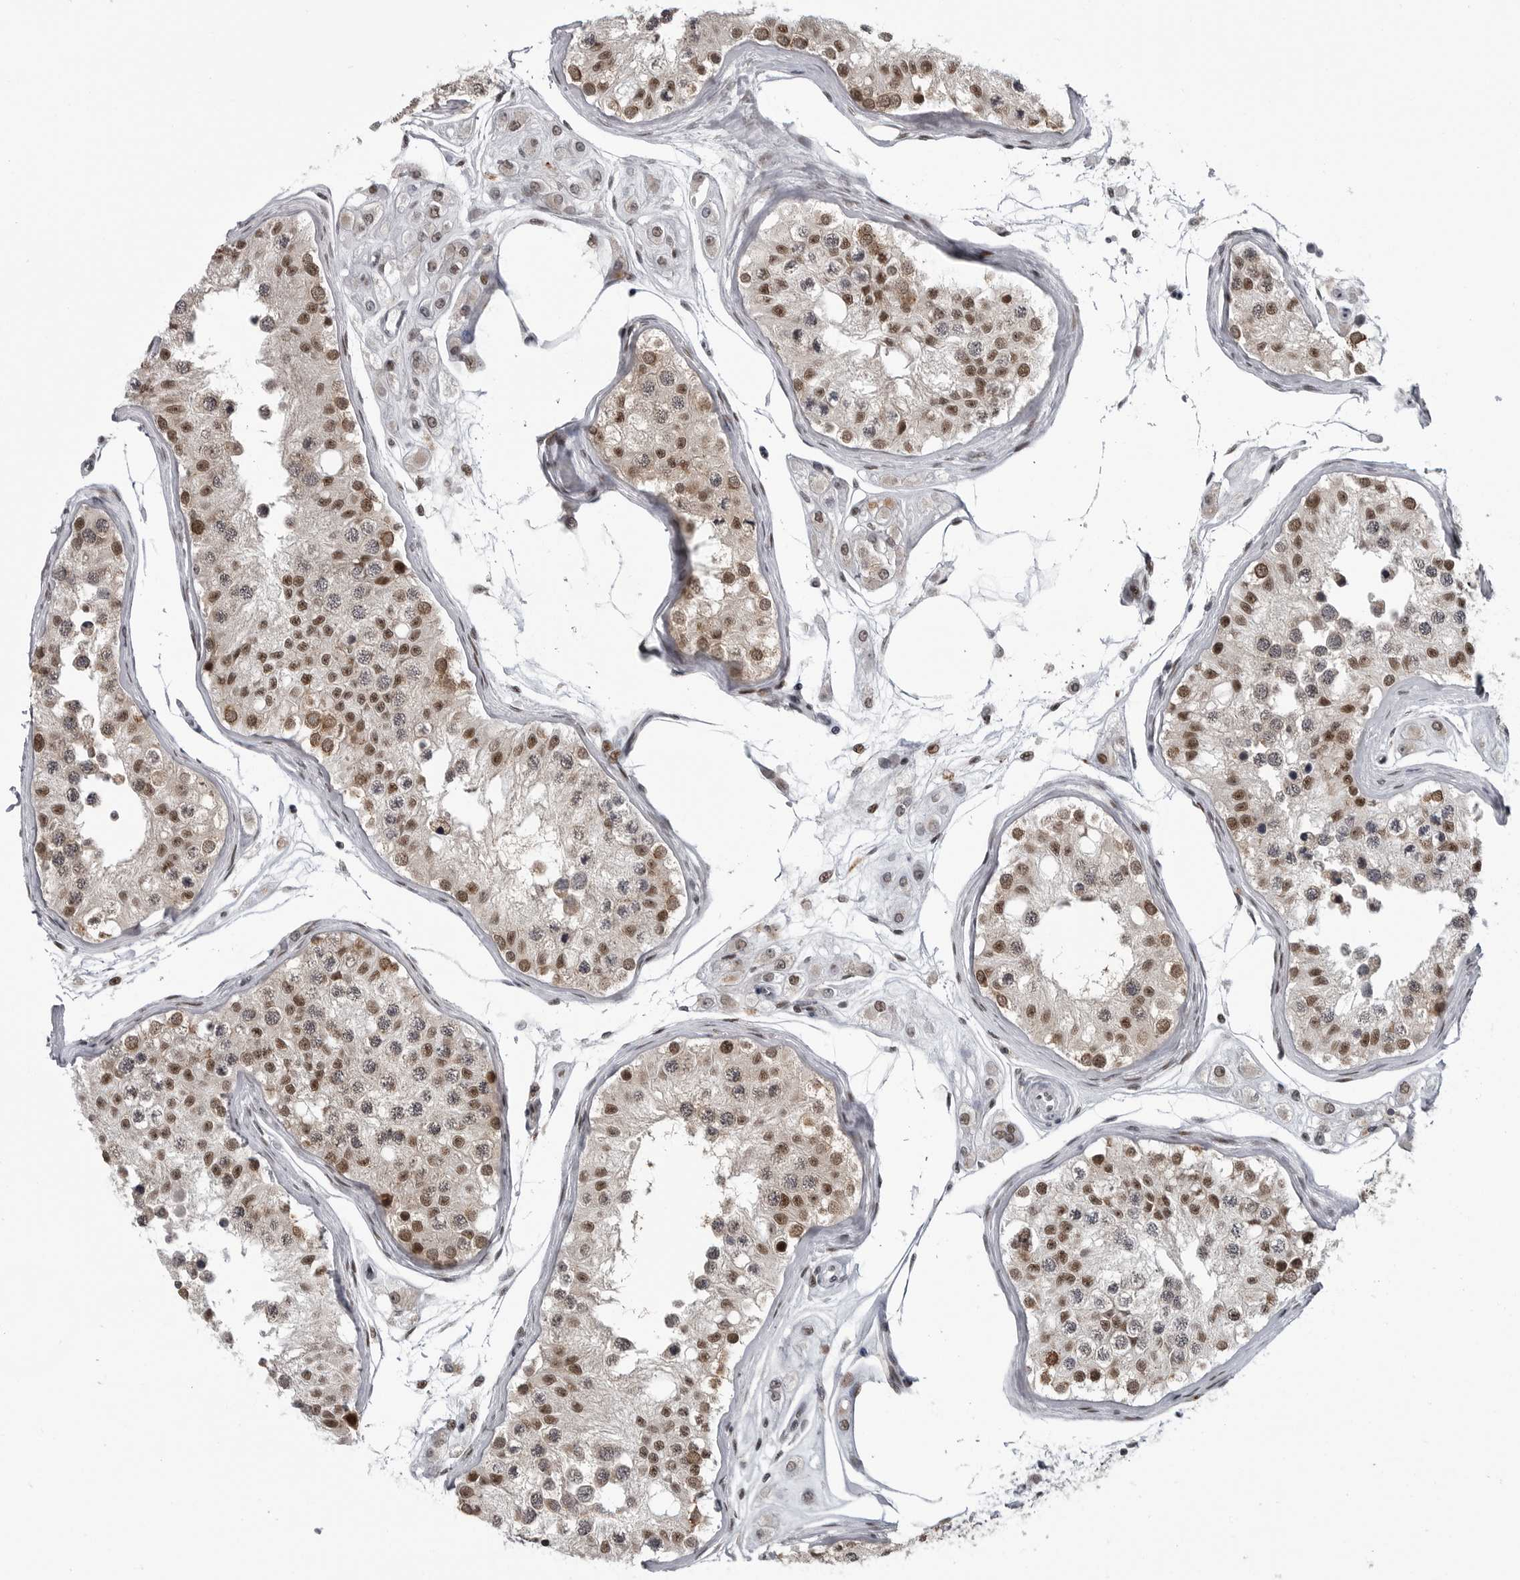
{"staining": {"intensity": "moderate", "quantity": ">75%", "location": "nuclear"}, "tissue": "testis", "cell_type": "Cells in seminiferous ducts", "image_type": "normal", "snomed": [{"axis": "morphology", "description": "Normal tissue, NOS"}, {"axis": "morphology", "description": "Adenocarcinoma, metastatic, NOS"}, {"axis": "topography", "description": "Testis"}], "caption": "IHC of normal testis reveals medium levels of moderate nuclear expression in approximately >75% of cells in seminiferous ducts. The protein is stained brown, and the nuclei are stained in blue (DAB (3,3'-diaminobenzidine) IHC with brightfield microscopy, high magnification).", "gene": "C8orf58", "patient": {"sex": "male", "age": 26}}